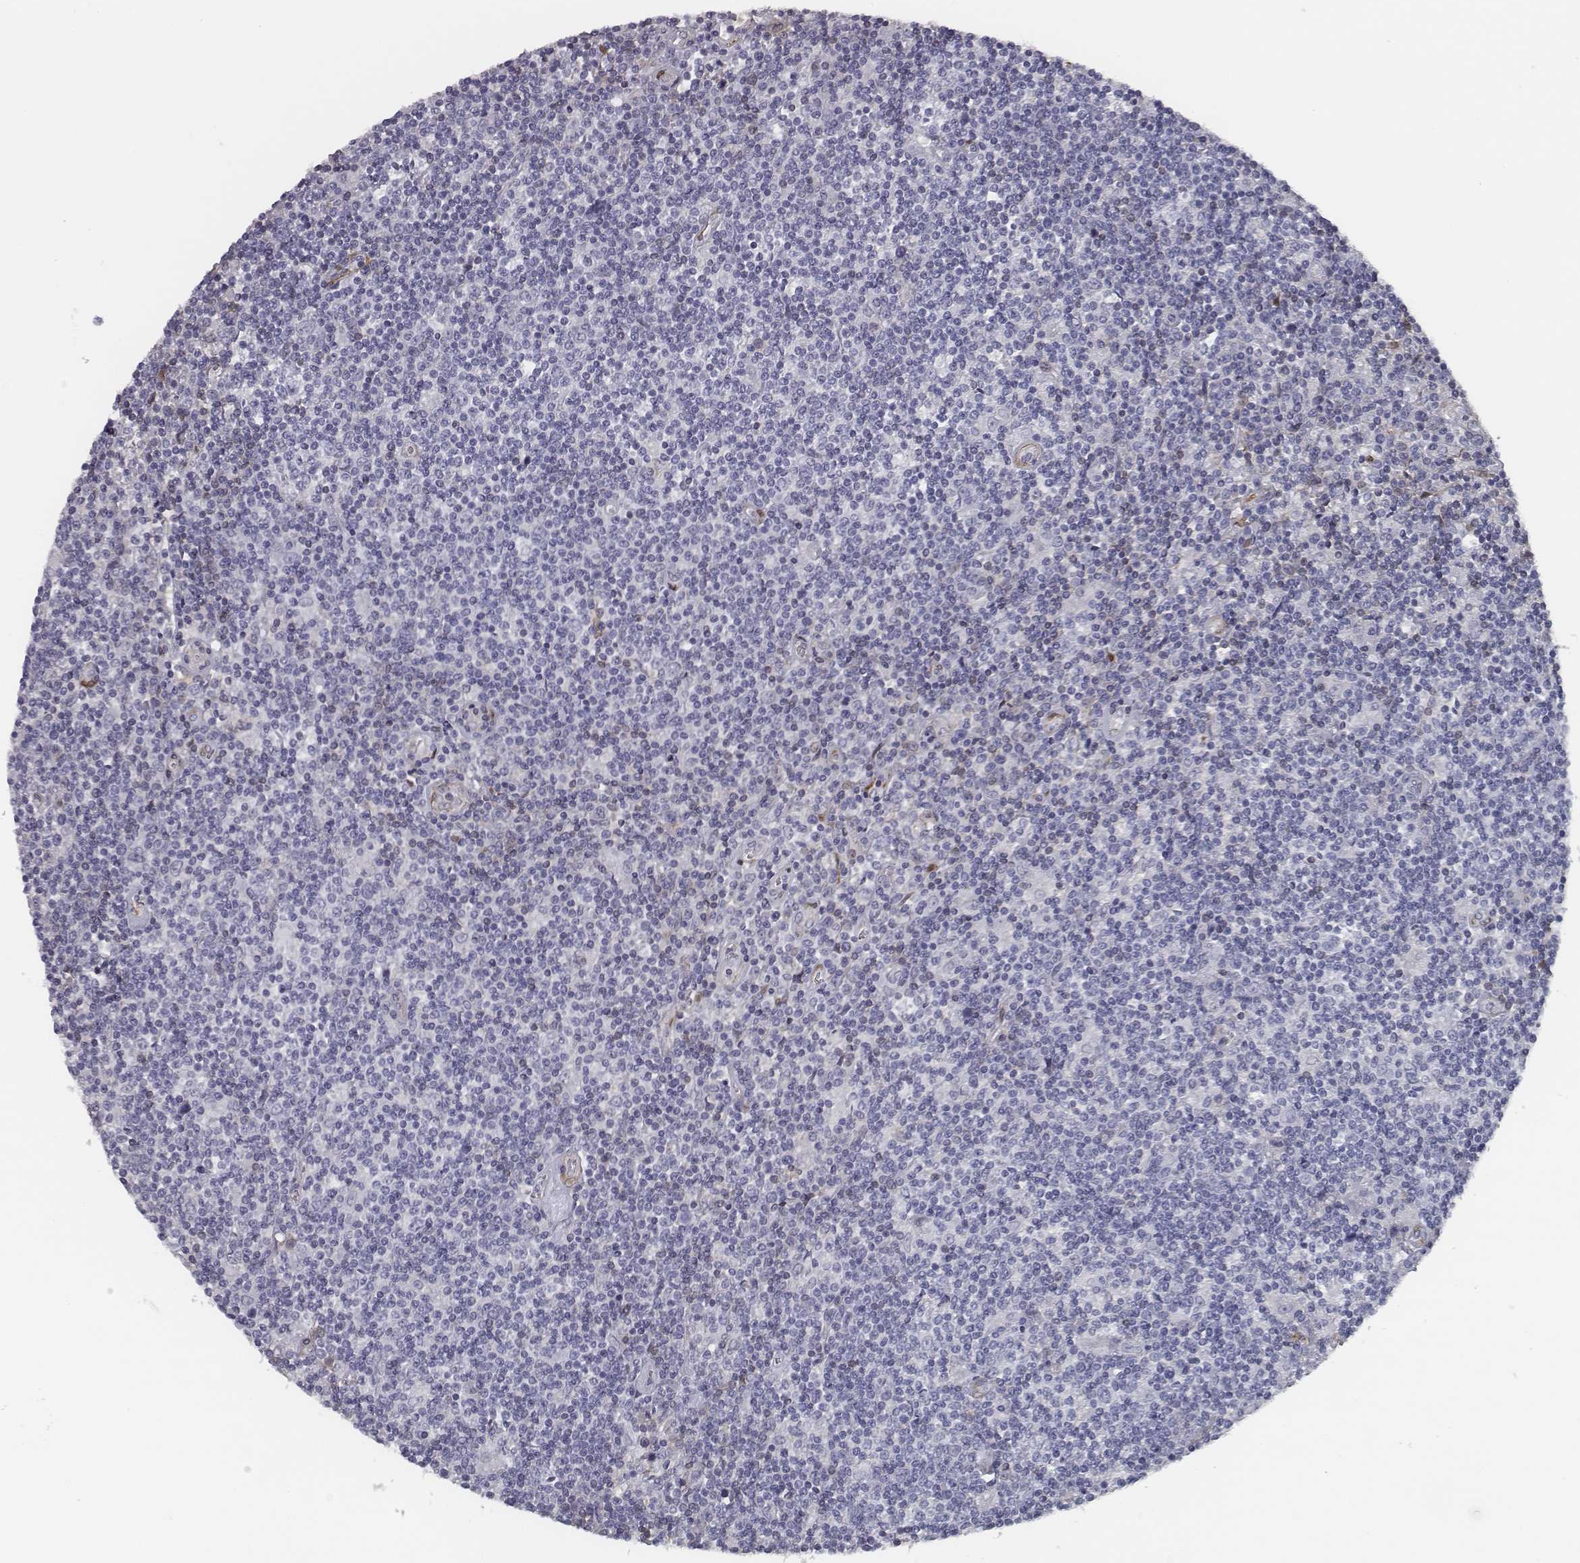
{"staining": {"intensity": "negative", "quantity": "none", "location": "none"}, "tissue": "lymphoma", "cell_type": "Tumor cells", "image_type": "cancer", "snomed": [{"axis": "morphology", "description": "Hodgkin's disease, NOS"}, {"axis": "topography", "description": "Lymph node"}], "caption": "Immunohistochemistry image of lymphoma stained for a protein (brown), which exhibits no positivity in tumor cells. (DAB immunohistochemistry (IHC) visualized using brightfield microscopy, high magnification).", "gene": "ISYNA1", "patient": {"sex": "male", "age": 40}}